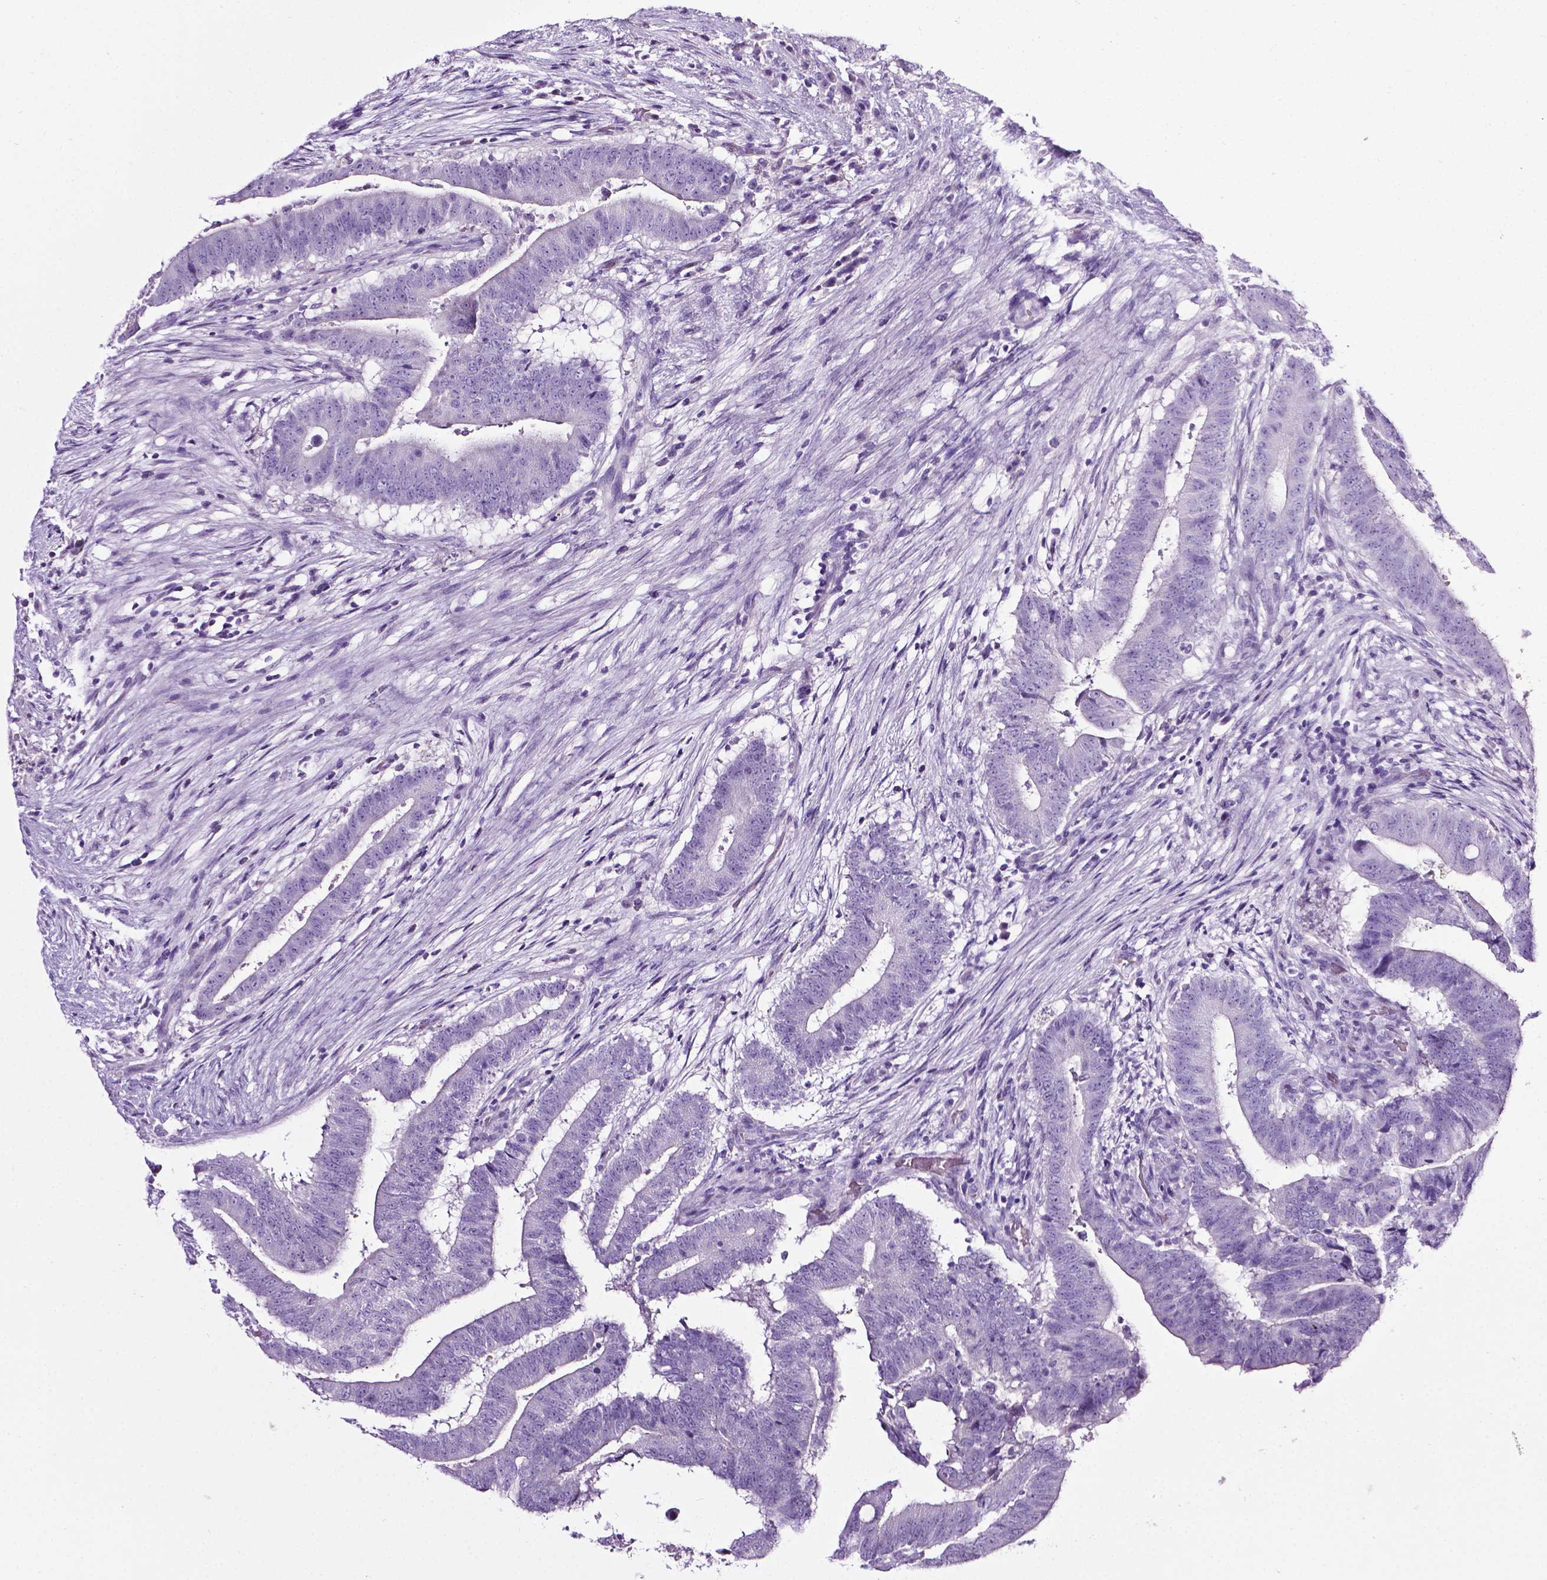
{"staining": {"intensity": "negative", "quantity": "none", "location": "none"}, "tissue": "colorectal cancer", "cell_type": "Tumor cells", "image_type": "cancer", "snomed": [{"axis": "morphology", "description": "Adenocarcinoma, NOS"}, {"axis": "topography", "description": "Colon"}], "caption": "Protein analysis of colorectal adenocarcinoma reveals no significant expression in tumor cells.", "gene": "LELP1", "patient": {"sex": "female", "age": 43}}